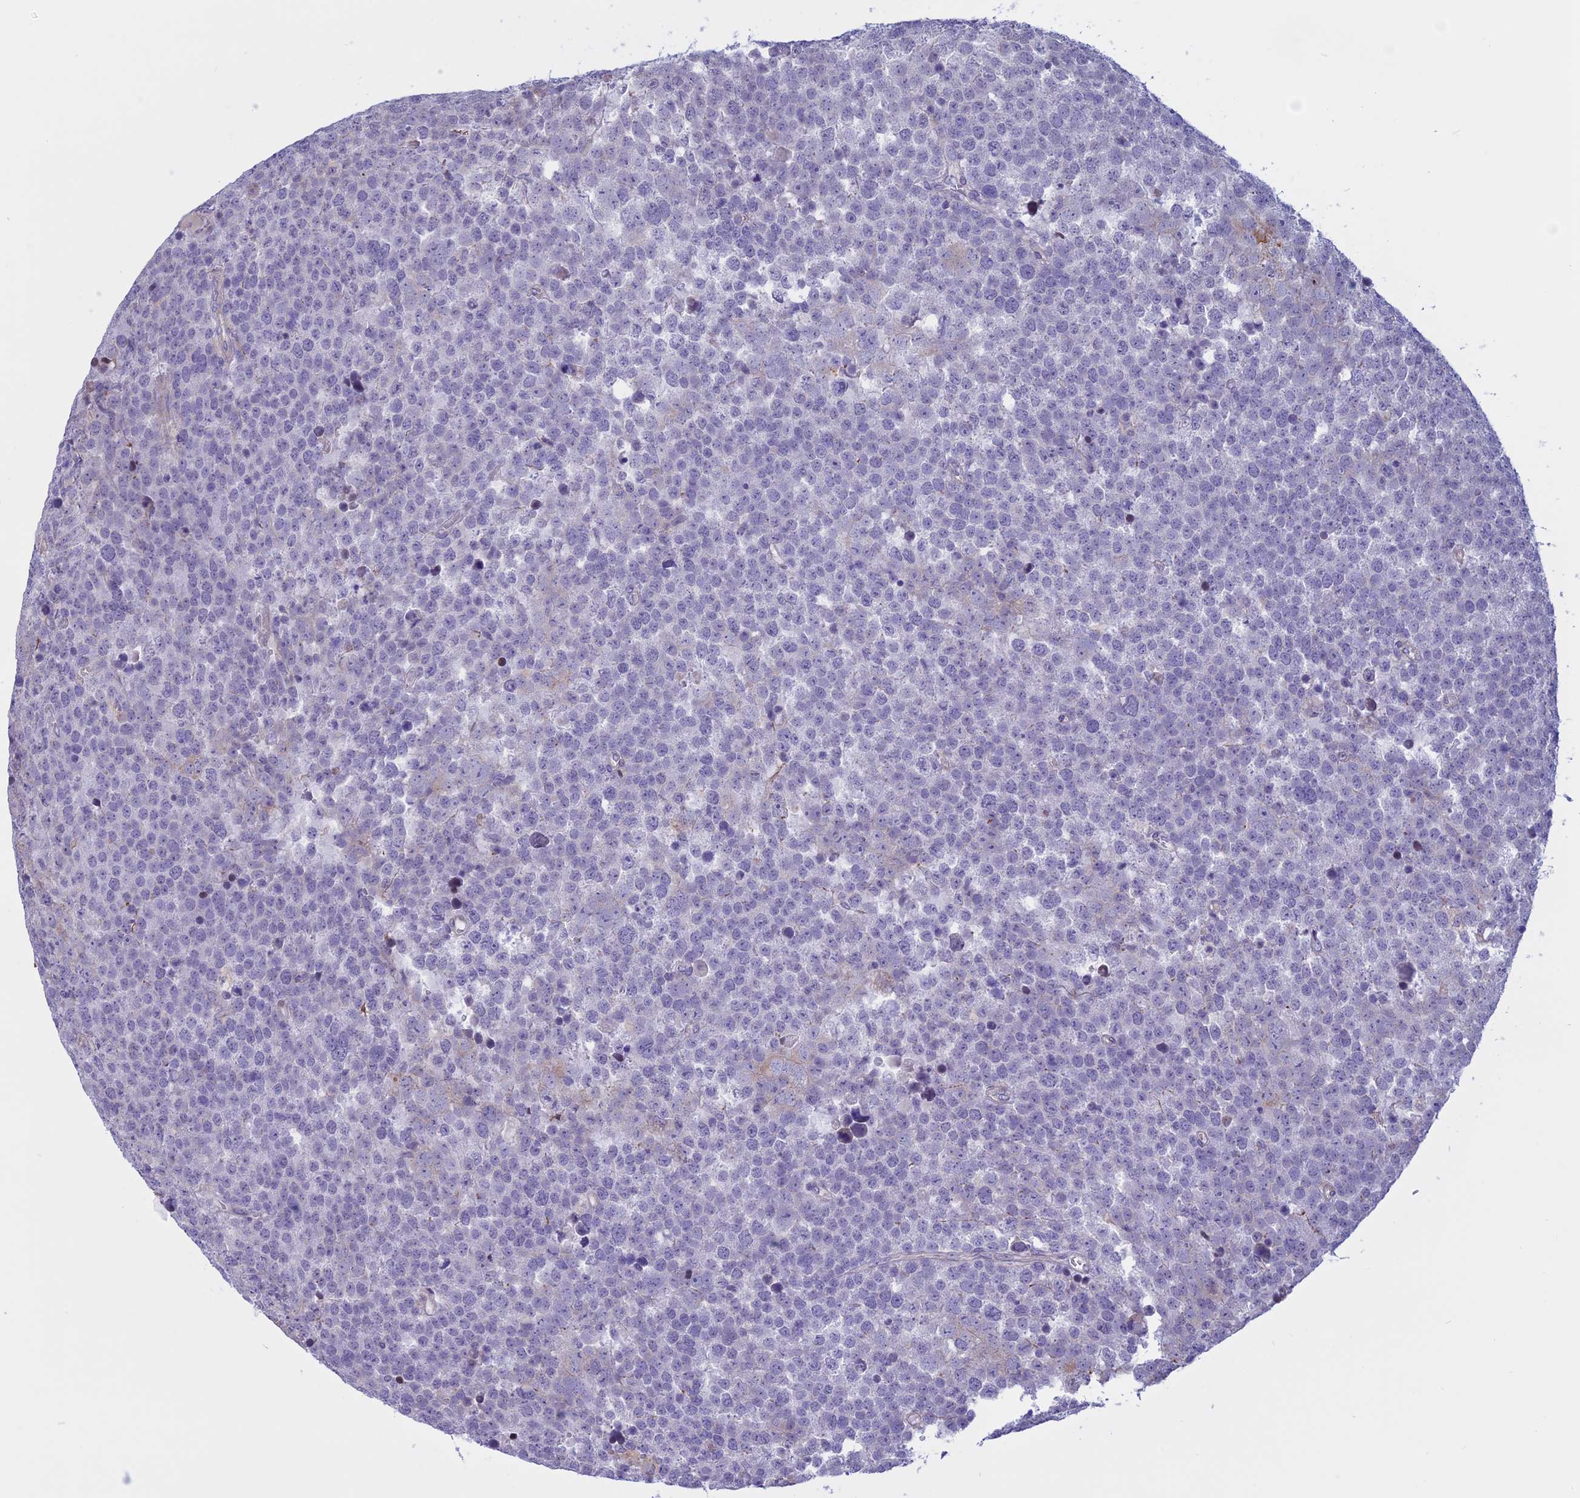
{"staining": {"intensity": "negative", "quantity": "none", "location": "none"}, "tissue": "testis cancer", "cell_type": "Tumor cells", "image_type": "cancer", "snomed": [{"axis": "morphology", "description": "Seminoma, NOS"}, {"axis": "topography", "description": "Testis"}], "caption": "High magnification brightfield microscopy of testis cancer stained with DAB (brown) and counterstained with hematoxylin (blue): tumor cells show no significant staining.", "gene": "SPHKAP", "patient": {"sex": "male", "age": 71}}